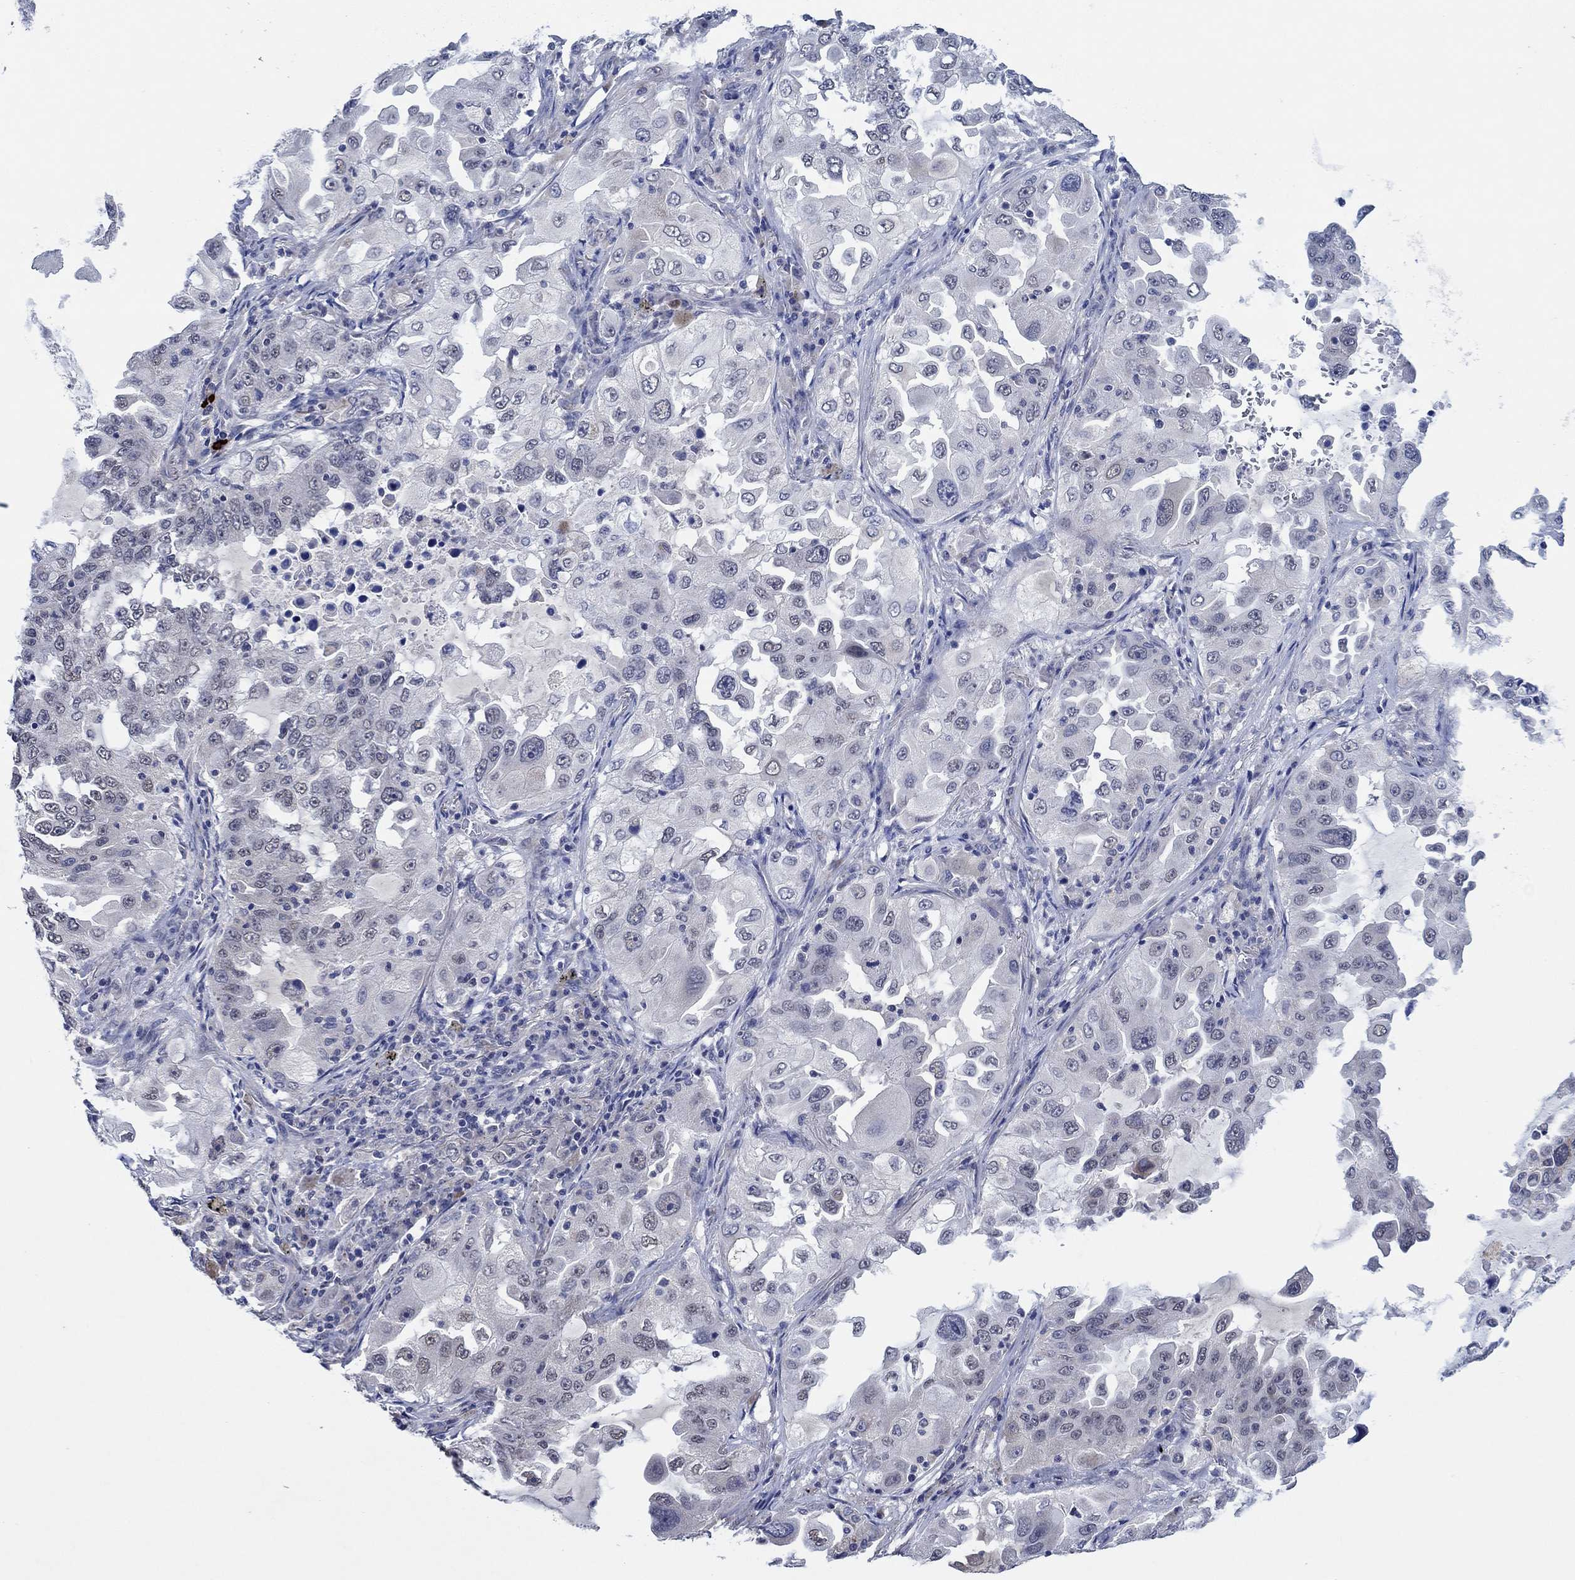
{"staining": {"intensity": "negative", "quantity": "none", "location": "none"}, "tissue": "lung cancer", "cell_type": "Tumor cells", "image_type": "cancer", "snomed": [{"axis": "morphology", "description": "Adenocarcinoma, NOS"}, {"axis": "topography", "description": "Lung"}], "caption": "Lung cancer was stained to show a protein in brown. There is no significant staining in tumor cells.", "gene": "PRRT3", "patient": {"sex": "female", "age": 61}}